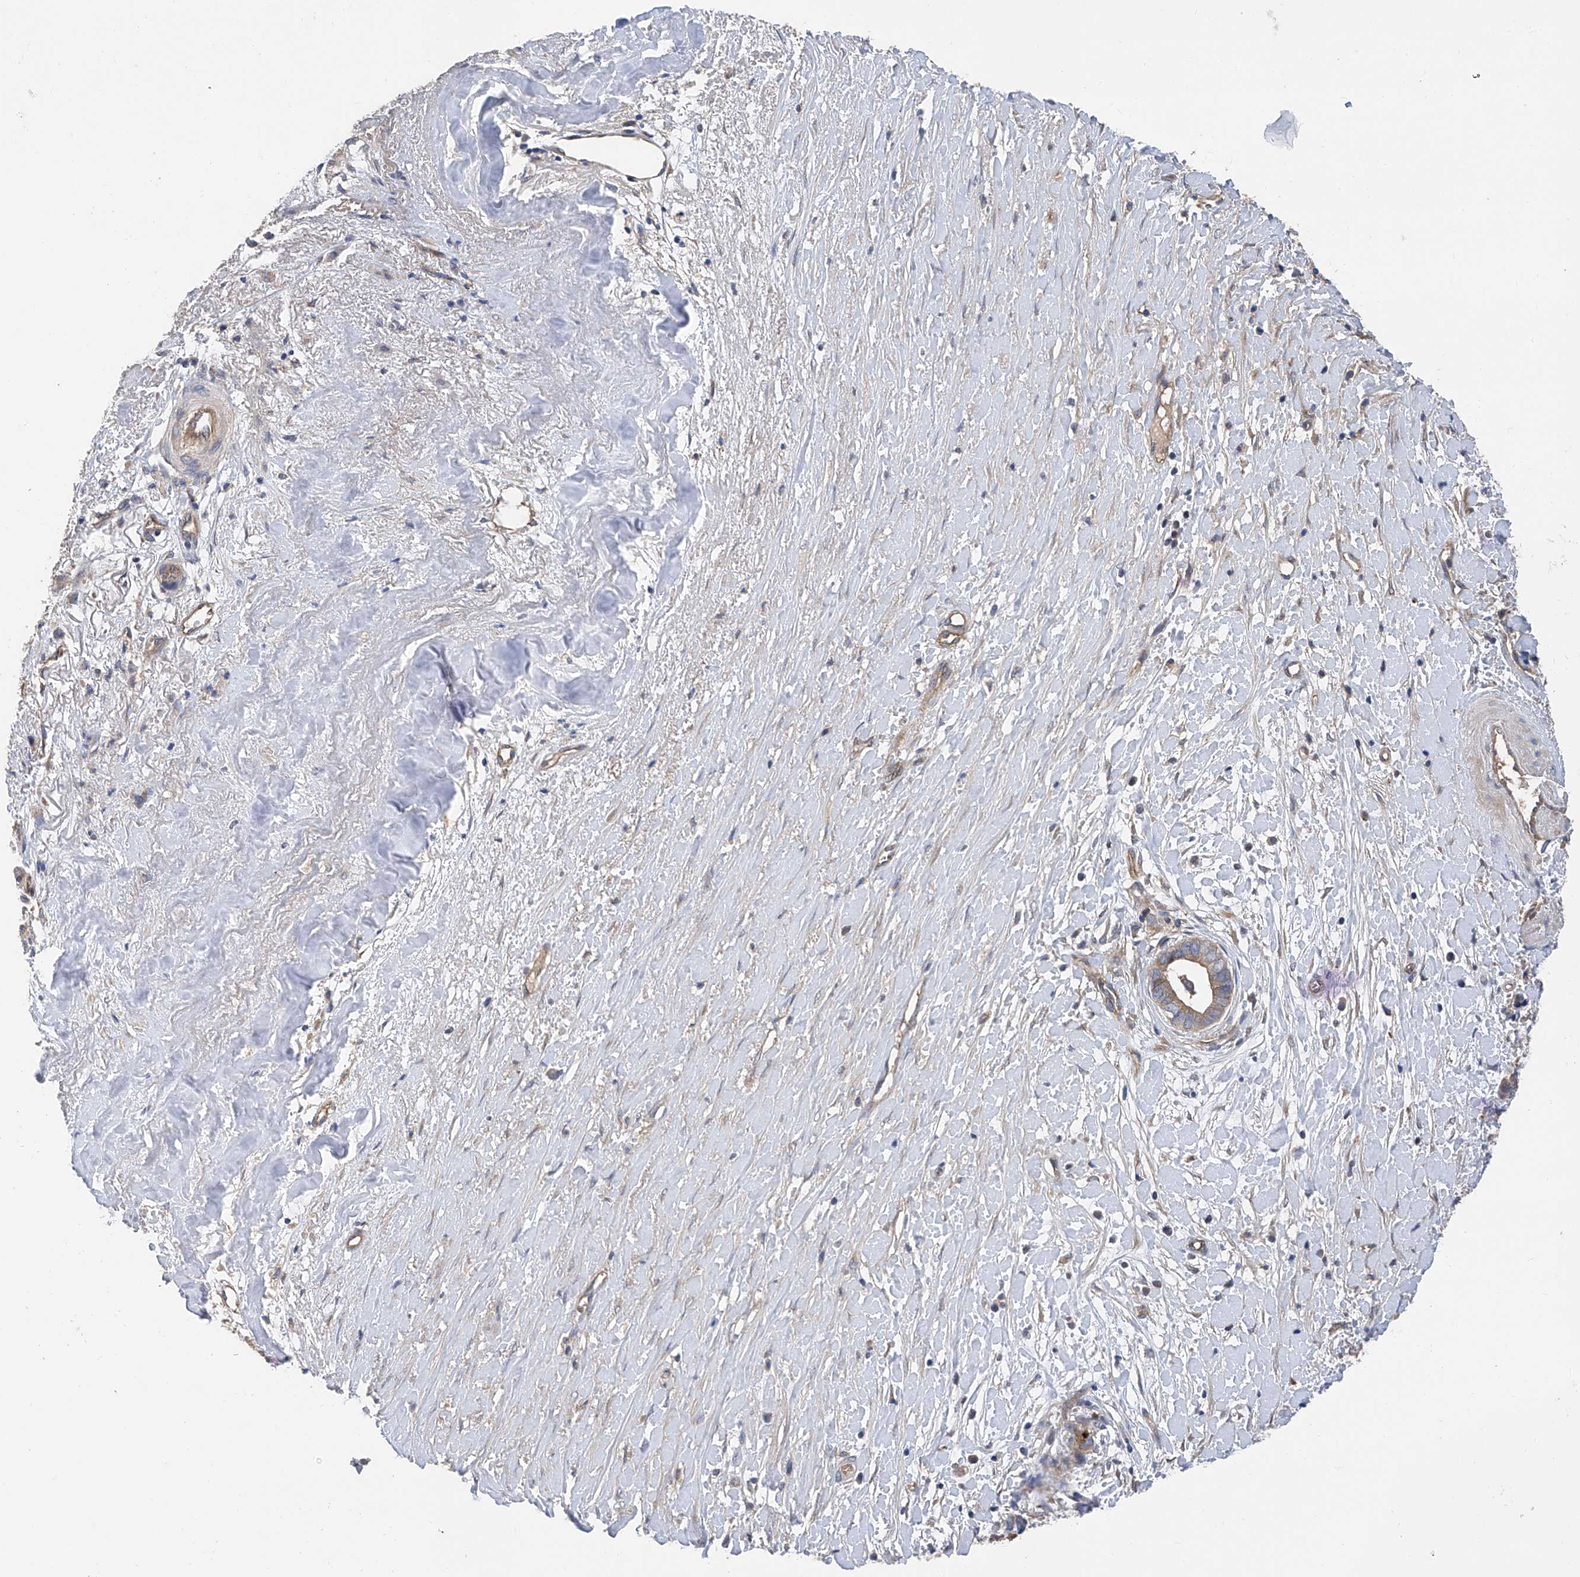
{"staining": {"intensity": "weak", "quantity": ">75%", "location": "cytoplasmic/membranous"}, "tissue": "liver cancer", "cell_type": "Tumor cells", "image_type": "cancer", "snomed": [{"axis": "morphology", "description": "Cholangiocarcinoma"}, {"axis": "topography", "description": "Liver"}], "caption": "Immunohistochemistry (IHC) histopathology image of liver cancer (cholangiocarcinoma) stained for a protein (brown), which exhibits low levels of weak cytoplasmic/membranous staining in about >75% of tumor cells.", "gene": "PTK2", "patient": {"sex": "female", "age": 79}}